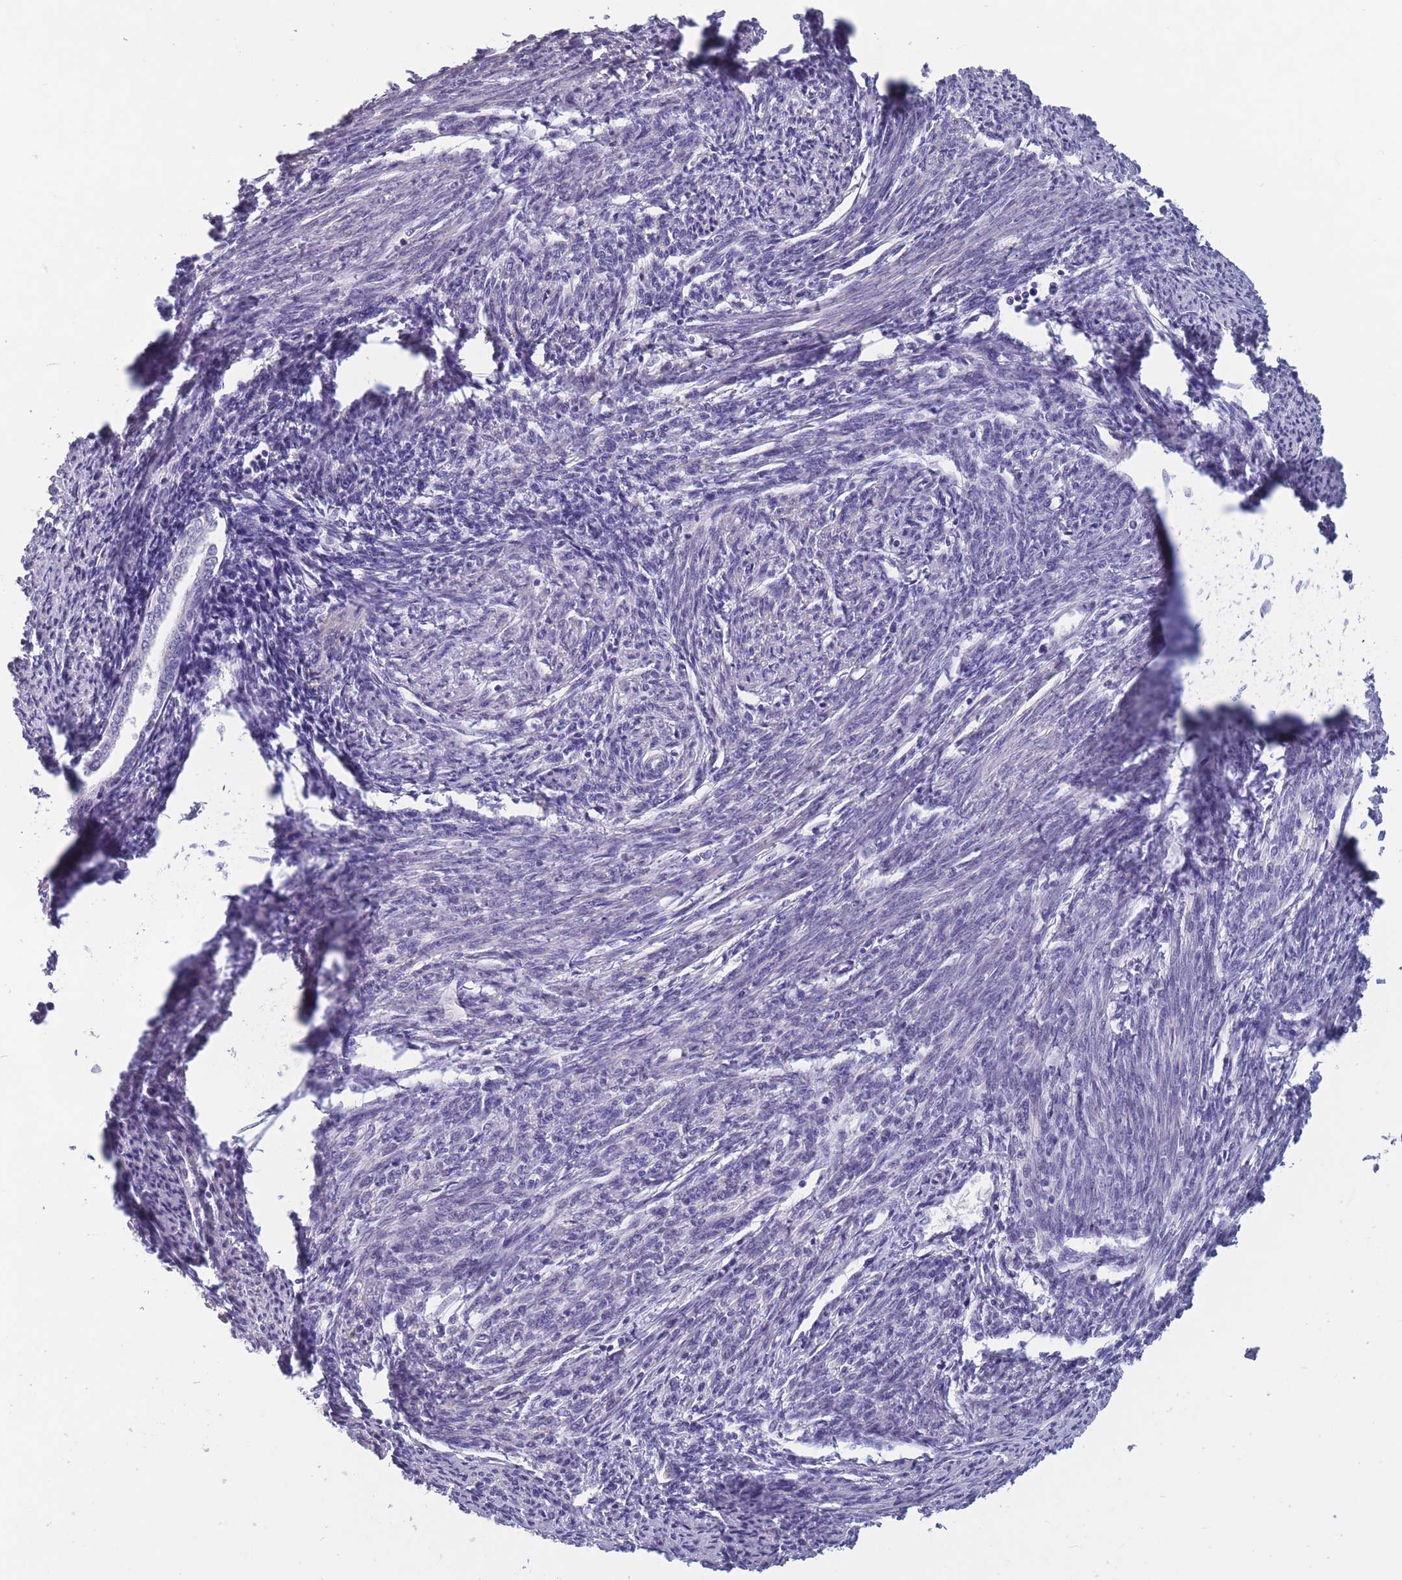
{"staining": {"intensity": "negative", "quantity": "none", "location": "none"}, "tissue": "smooth muscle", "cell_type": "Smooth muscle cells", "image_type": "normal", "snomed": [{"axis": "morphology", "description": "Normal tissue, NOS"}, {"axis": "topography", "description": "Smooth muscle"}, {"axis": "topography", "description": "Uterus"}], "caption": "Normal smooth muscle was stained to show a protein in brown. There is no significant staining in smooth muscle cells. (DAB (3,3'-diaminobenzidine) immunohistochemistry (IHC), high magnification).", "gene": "OR4C5", "patient": {"sex": "female", "age": 59}}